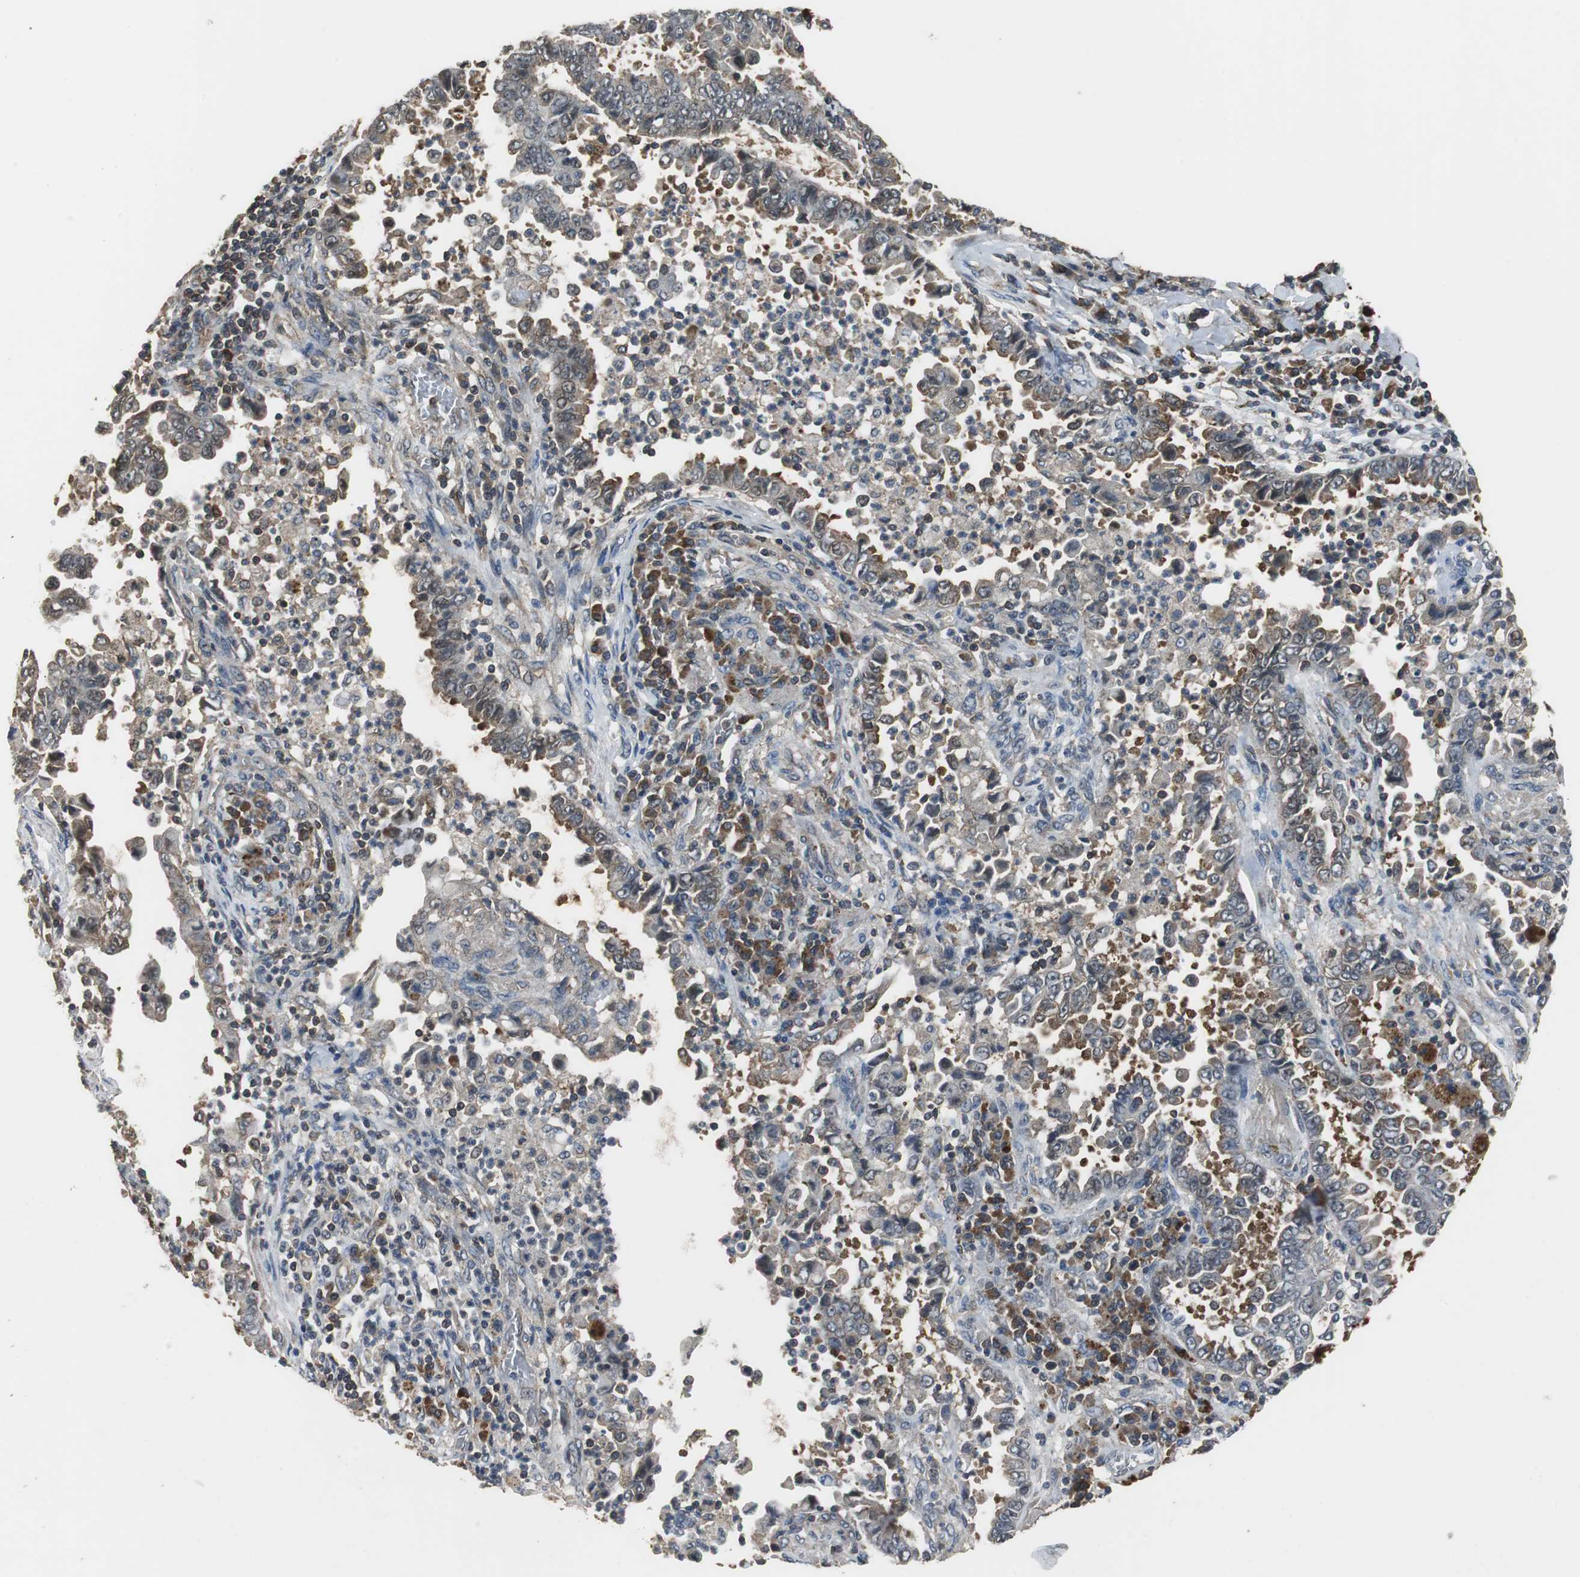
{"staining": {"intensity": "moderate", "quantity": "25%-75%", "location": "cytoplasmic/membranous"}, "tissue": "lung cancer", "cell_type": "Tumor cells", "image_type": "cancer", "snomed": [{"axis": "morphology", "description": "Normal tissue, NOS"}, {"axis": "morphology", "description": "Inflammation, NOS"}, {"axis": "morphology", "description": "Adenocarcinoma, NOS"}, {"axis": "topography", "description": "Lung"}], "caption": "Human lung cancer (adenocarcinoma) stained for a protein (brown) displays moderate cytoplasmic/membranous positive expression in about 25%-75% of tumor cells.", "gene": "VBP1", "patient": {"sex": "female", "age": 64}}